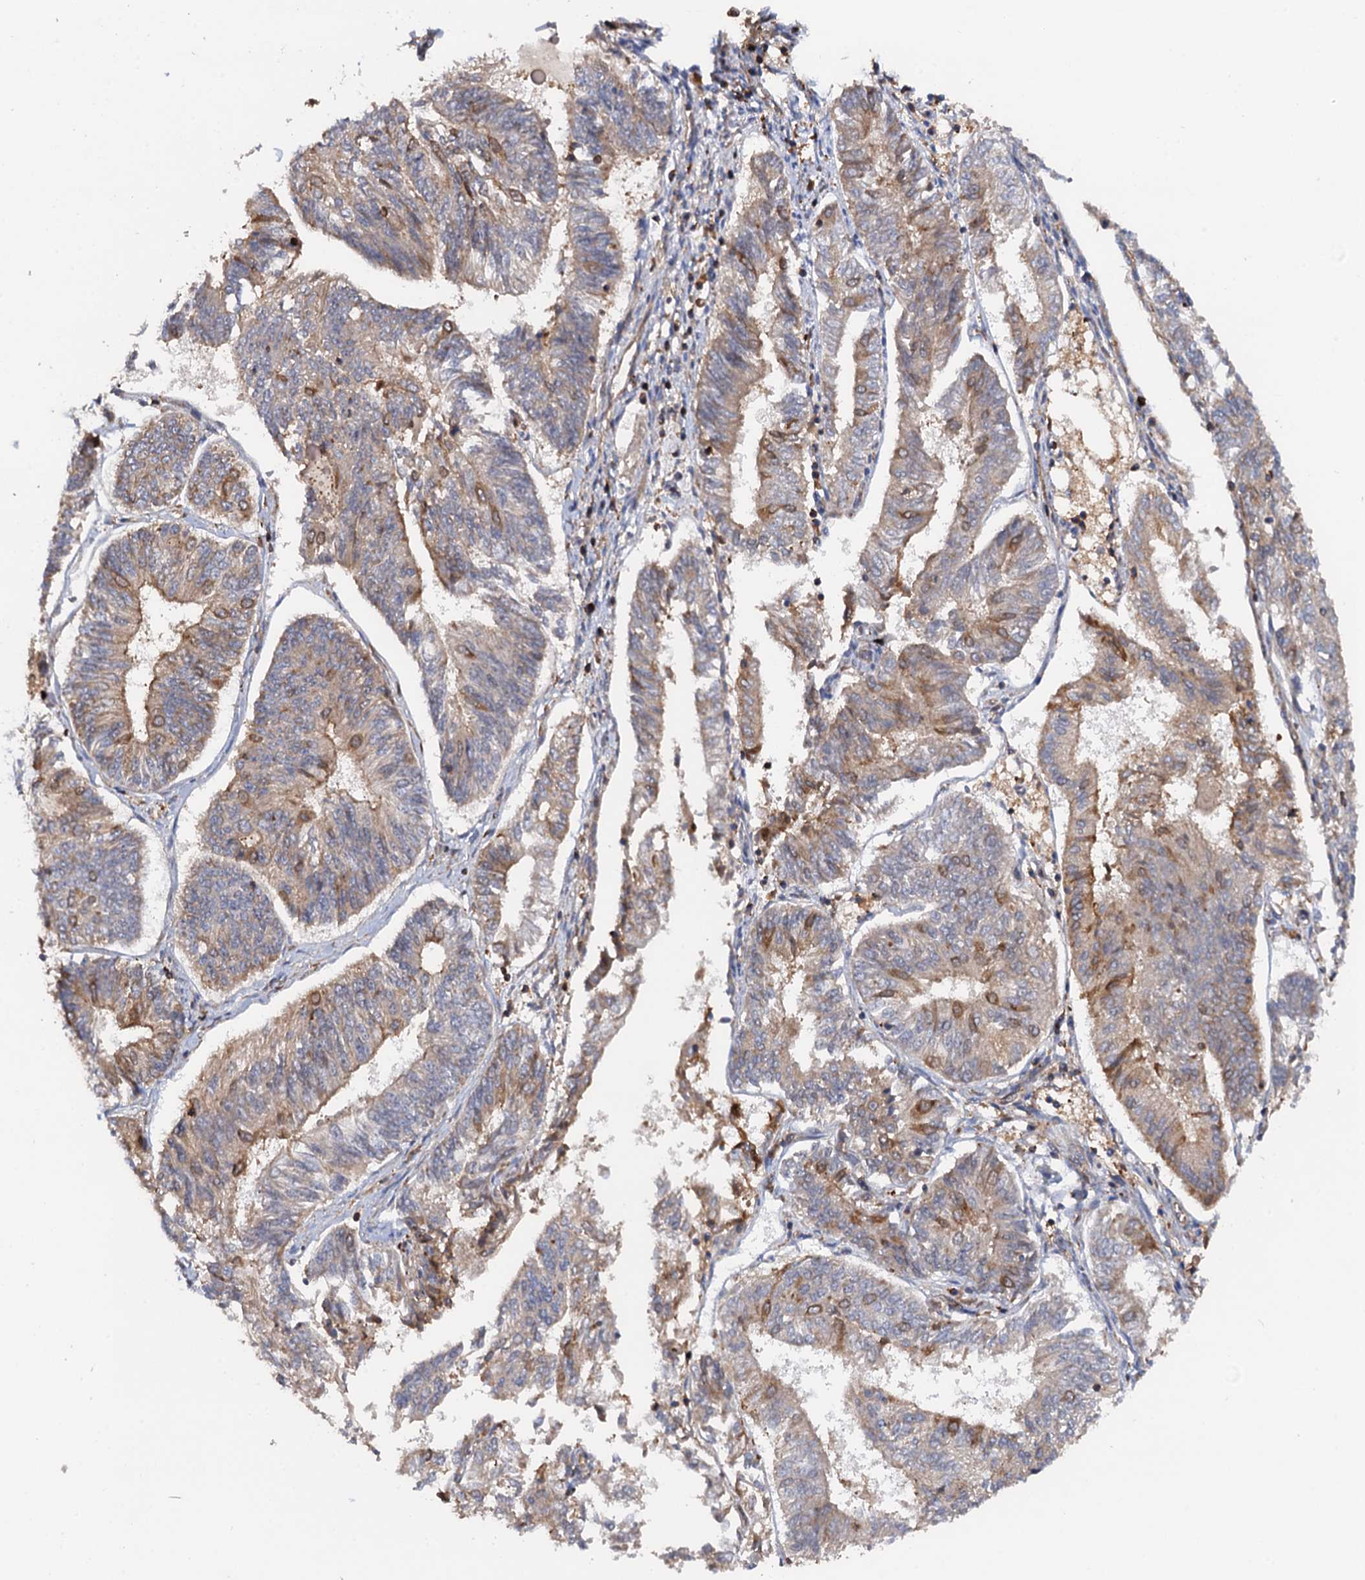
{"staining": {"intensity": "moderate", "quantity": "<25%", "location": "cytoplasmic/membranous"}, "tissue": "endometrial cancer", "cell_type": "Tumor cells", "image_type": "cancer", "snomed": [{"axis": "morphology", "description": "Adenocarcinoma, NOS"}, {"axis": "topography", "description": "Endometrium"}], "caption": "A high-resolution photomicrograph shows immunohistochemistry staining of endometrial adenocarcinoma, which exhibits moderate cytoplasmic/membranous staining in about <25% of tumor cells.", "gene": "BORA", "patient": {"sex": "female", "age": 58}}